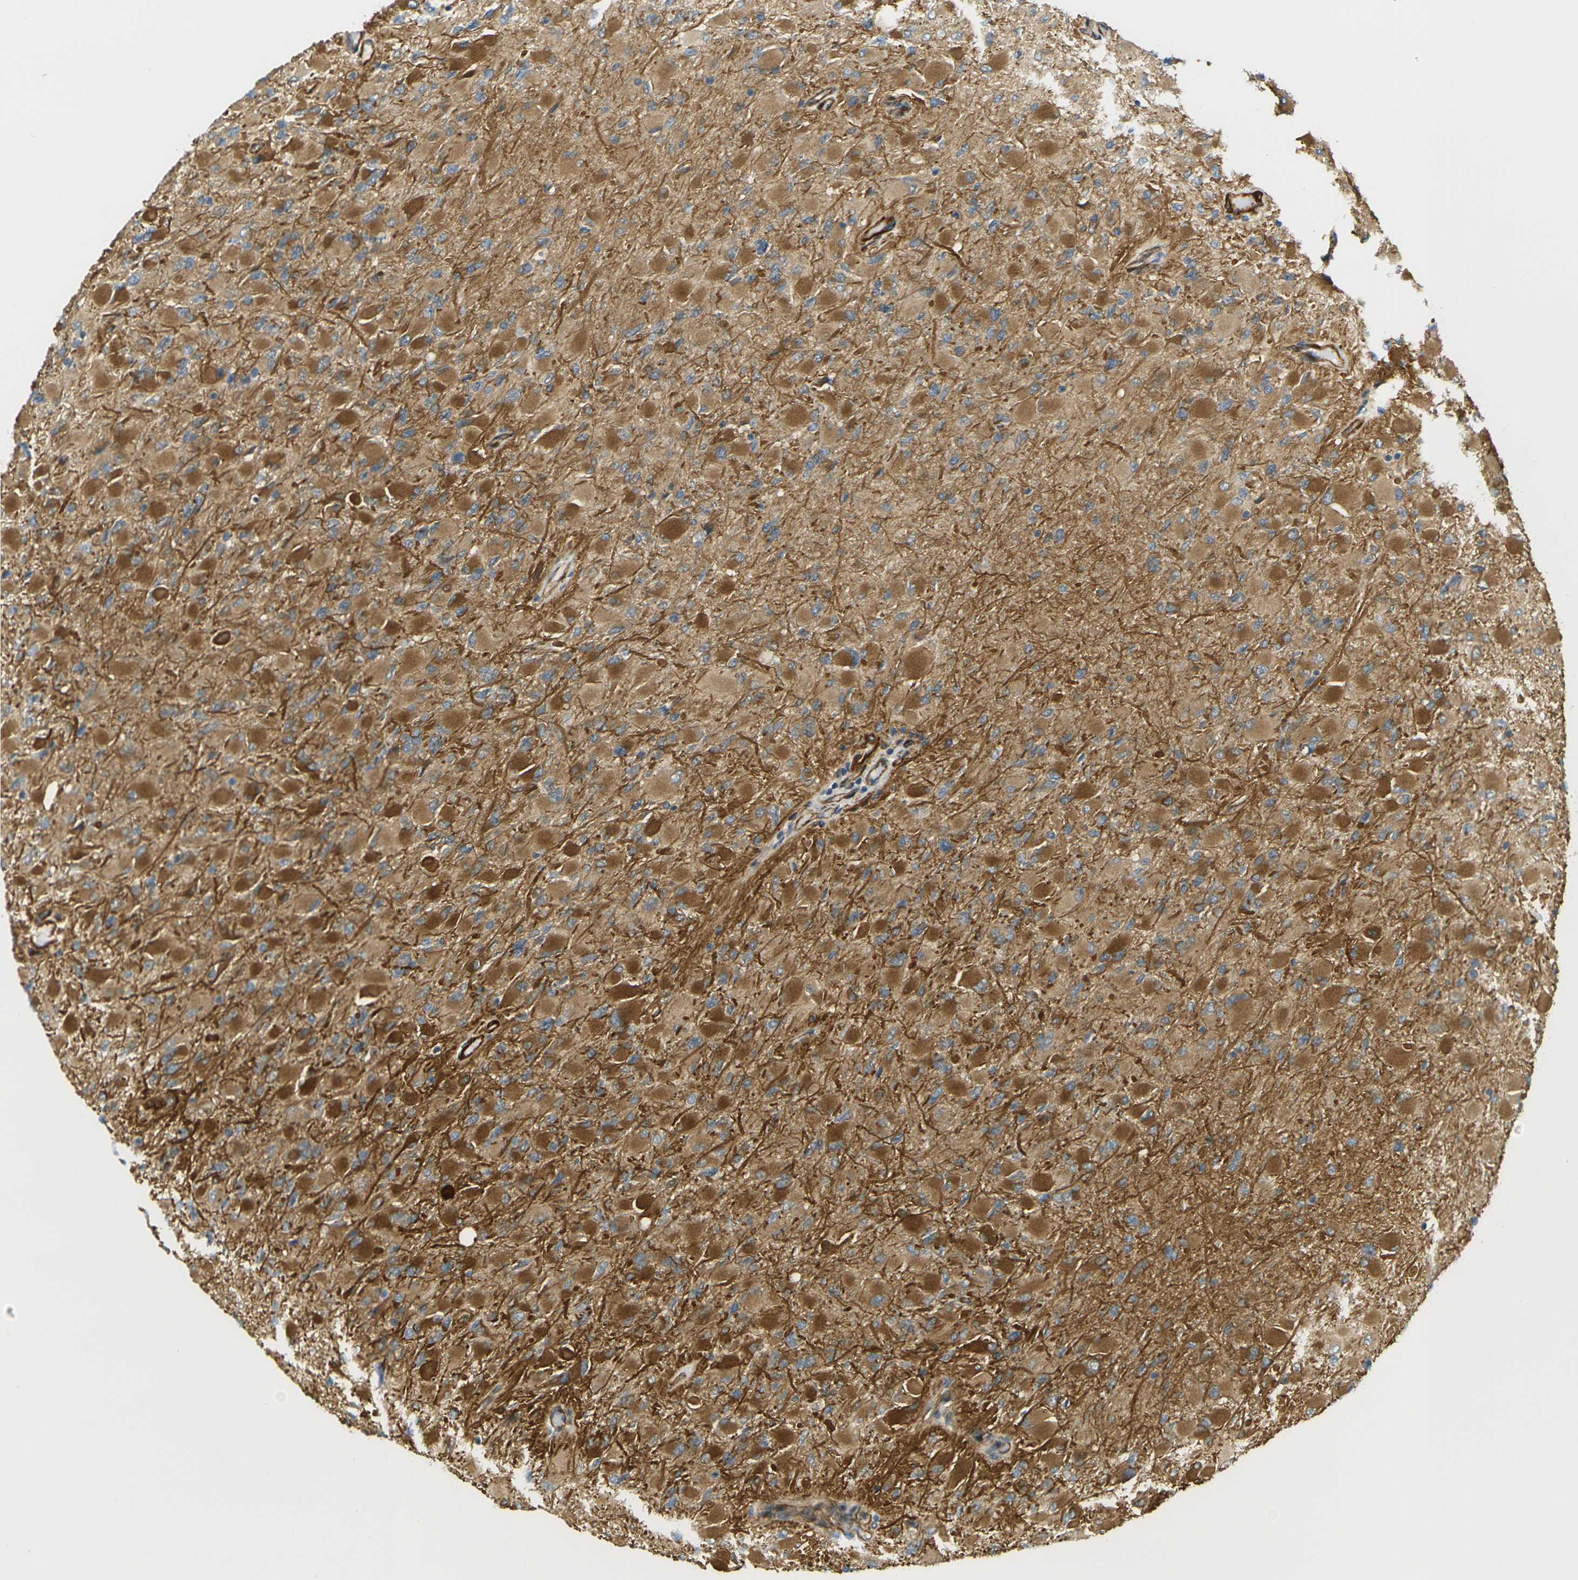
{"staining": {"intensity": "moderate", "quantity": ">75%", "location": "cytoplasmic/membranous"}, "tissue": "glioma", "cell_type": "Tumor cells", "image_type": "cancer", "snomed": [{"axis": "morphology", "description": "Glioma, malignant, High grade"}, {"axis": "topography", "description": "Cerebral cortex"}], "caption": "This micrograph demonstrates immunohistochemistry staining of glioma, with medium moderate cytoplasmic/membranous expression in about >75% of tumor cells.", "gene": "CYTH3", "patient": {"sex": "female", "age": 36}}